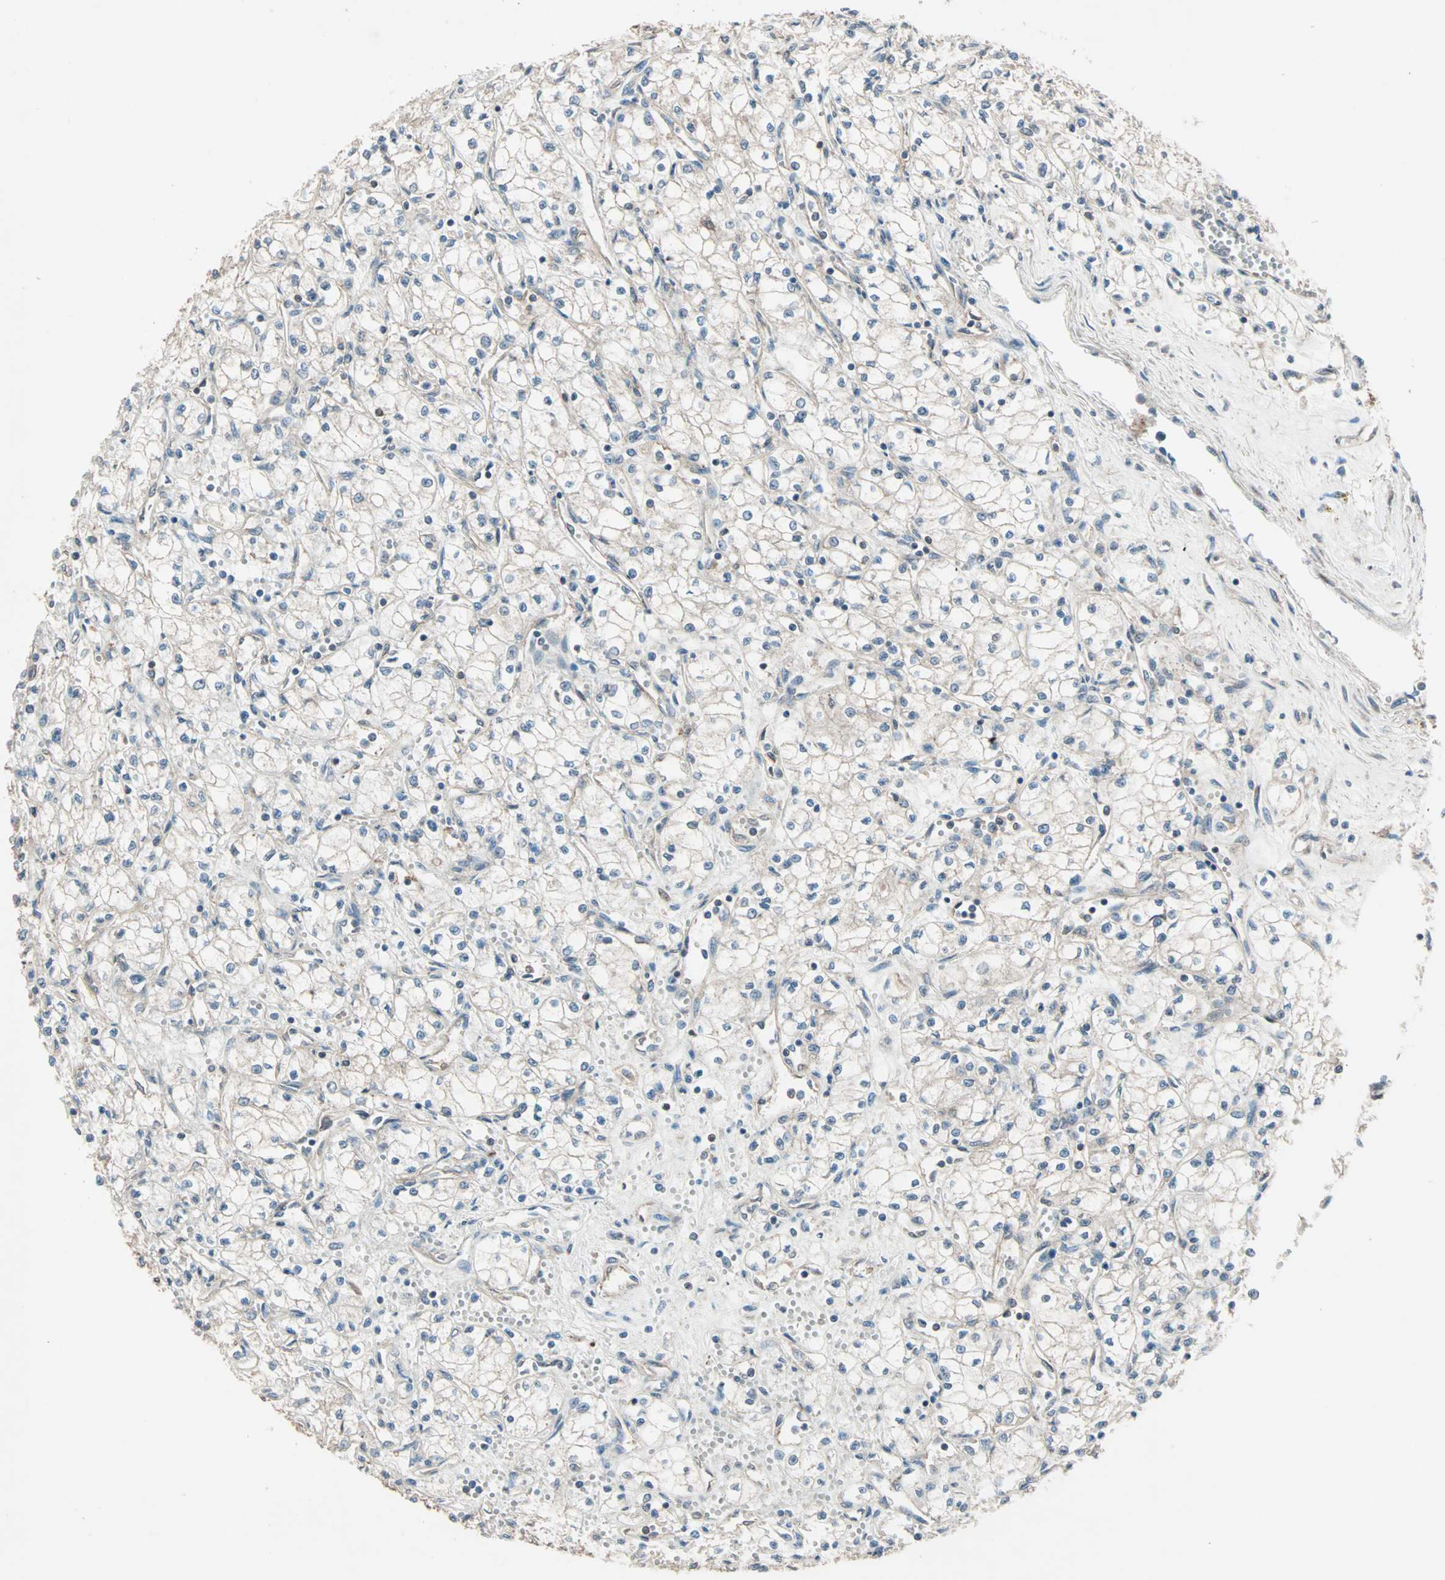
{"staining": {"intensity": "negative", "quantity": "none", "location": "none"}, "tissue": "renal cancer", "cell_type": "Tumor cells", "image_type": "cancer", "snomed": [{"axis": "morphology", "description": "Normal tissue, NOS"}, {"axis": "morphology", "description": "Adenocarcinoma, NOS"}, {"axis": "topography", "description": "Kidney"}], "caption": "Protein analysis of renal adenocarcinoma shows no significant expression in tumor cells. Brightfield microscopy of immunohistochemistry stained with DAB (3,3'-diaminobenzidine) (brown) and hematoxylin (blue), captured at high magnification.", "gene": "MAP3K21", "patient": {"sex": "male", "age": 59}}